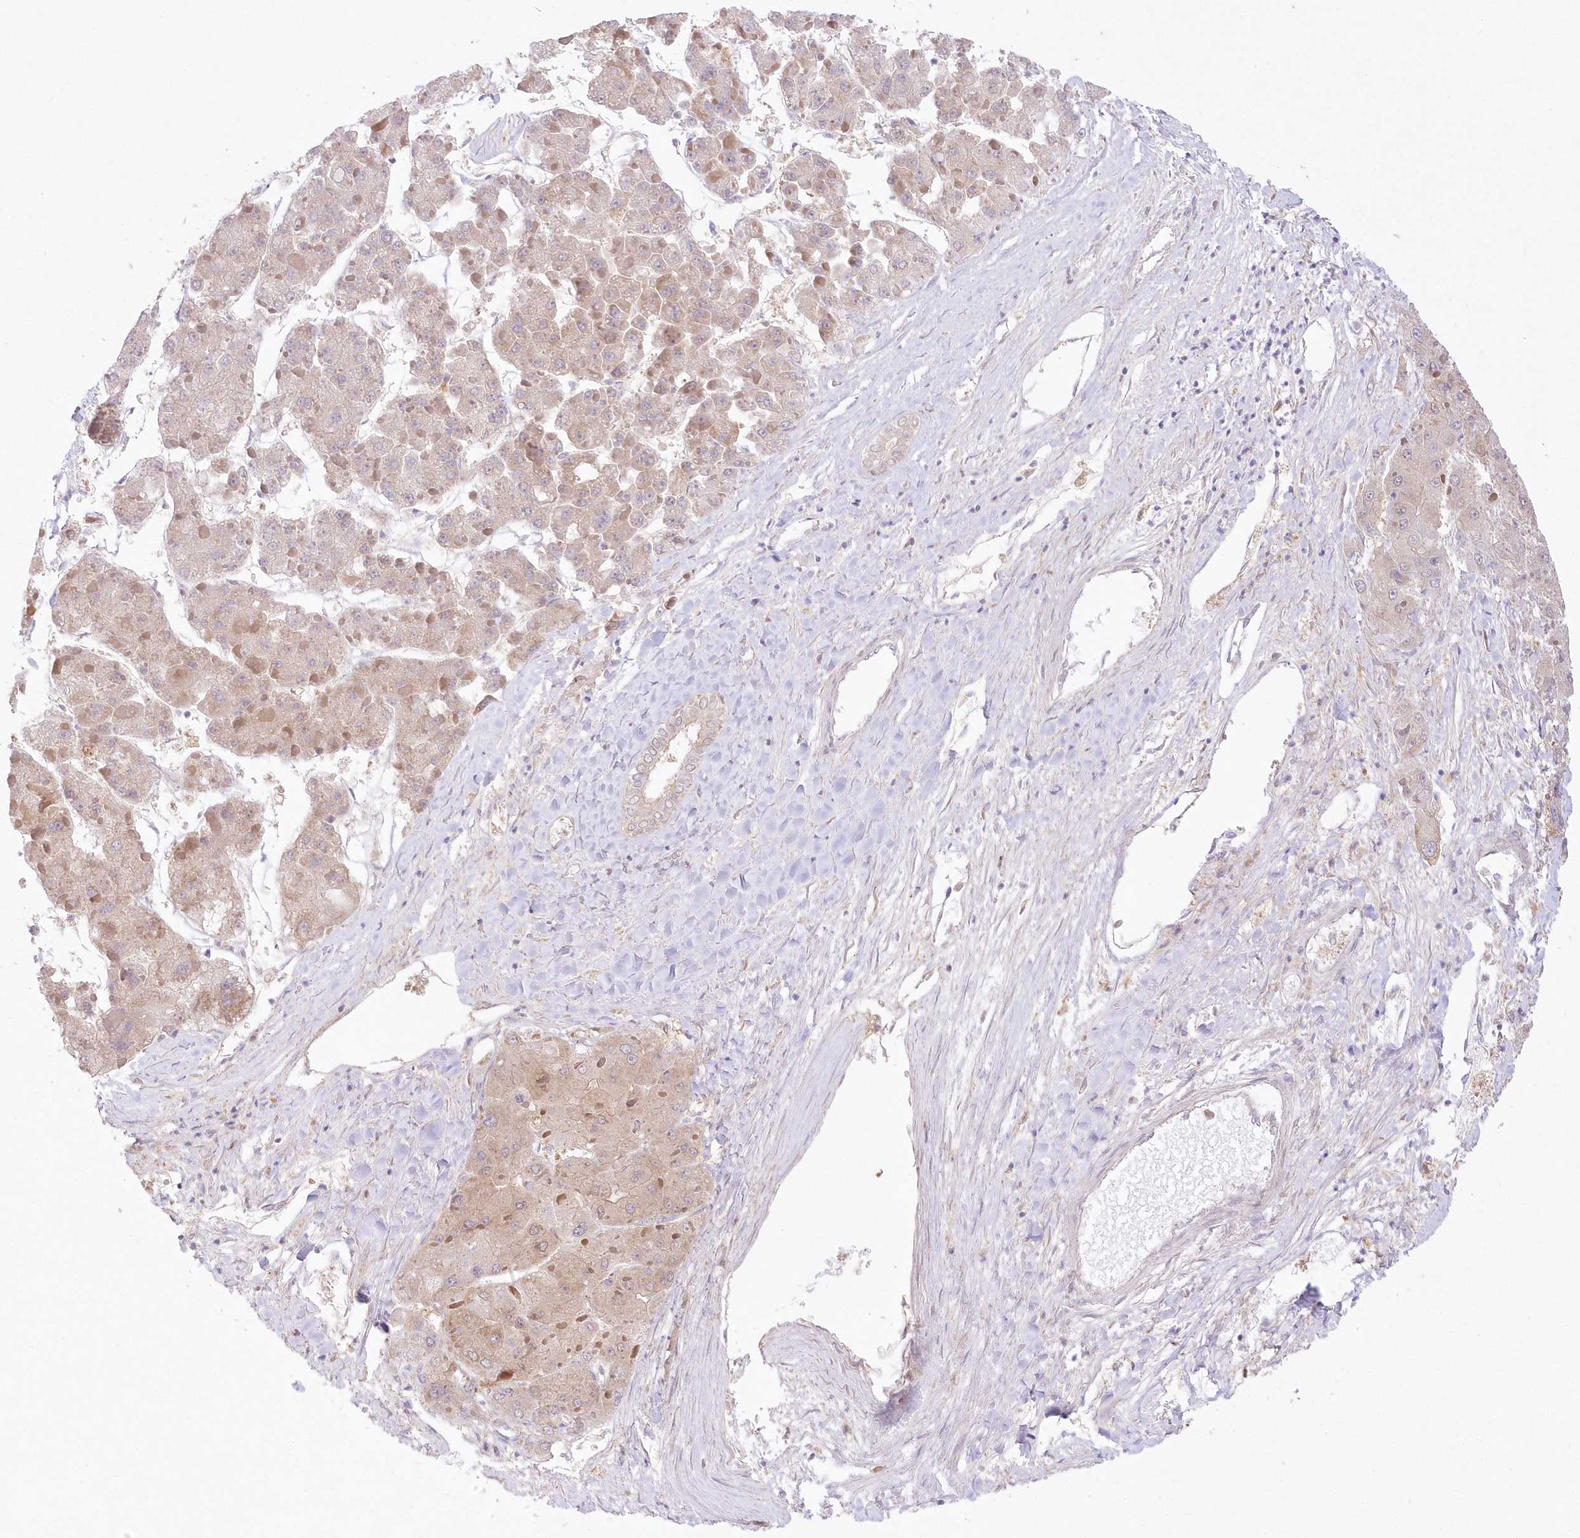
{"staining": {"intensity": "moderate", "quantity": ">75%", "location": "cytoplasmic/membranous"}, "tissue": "liver cancer", "cell_type": "Tumor cells", "image_type": "cancer", "snomed": [{"axis": "morphology", "description": "Carcinoma, Hepatocellular, NOS"}, {"axis": "topography", "description": "Liver"}], "caption": "IHC staining of liver cancer, which displays medium levels of moderate cytoplasmic/membranous staining in about >75% of tumor cells indicating moderate cytoplasmic/membranous protein positivity. The staining was performed using DAB (brown) for protein detection and nuclei were counterstained in hematoxylin (blue).", "gene": "RNPEP", "patient": {"sex": "female", "age": 73}}